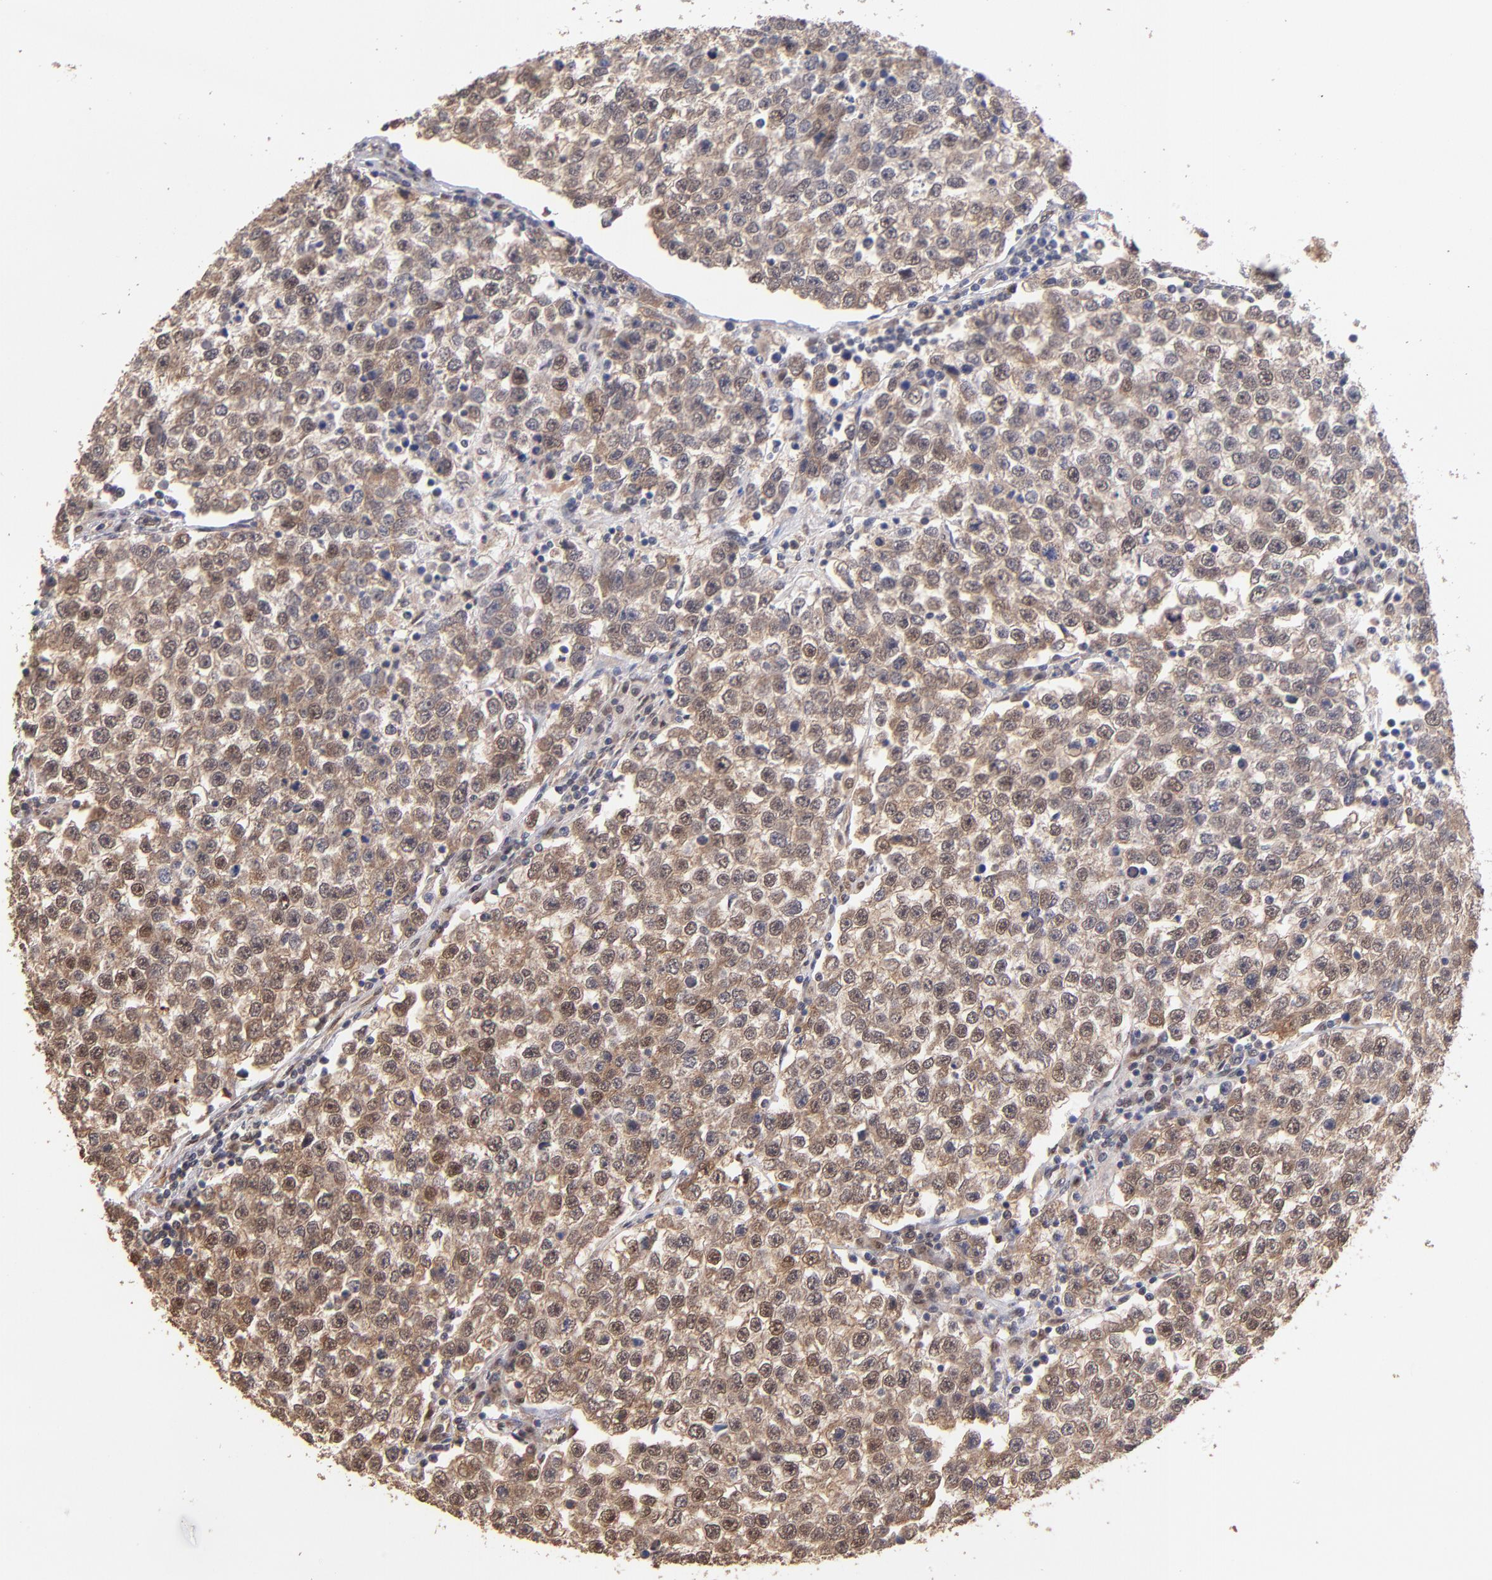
{"staining": {"intensity": "weak", "quantity": "25%-75%", "location": "cytoplasmic/membranous"}, "tissue": "testis cancer", "cell_type": "Tumor cells", "image_type": "cancer", "snomed": [{"axis": "morphology", "description": "Seminoma, NOS"}, {"axis": "topography", "description": "Testis"}], "caption": "Testis cancer tissue reveals weak cytoplasmic/membranous expression in approximately 25%-75% of tumor cells (Brightfield microscopy of DAB IHC at high magnification).", "gene": "PSMD10", "patient": {"sex": "male", "age": 36}}